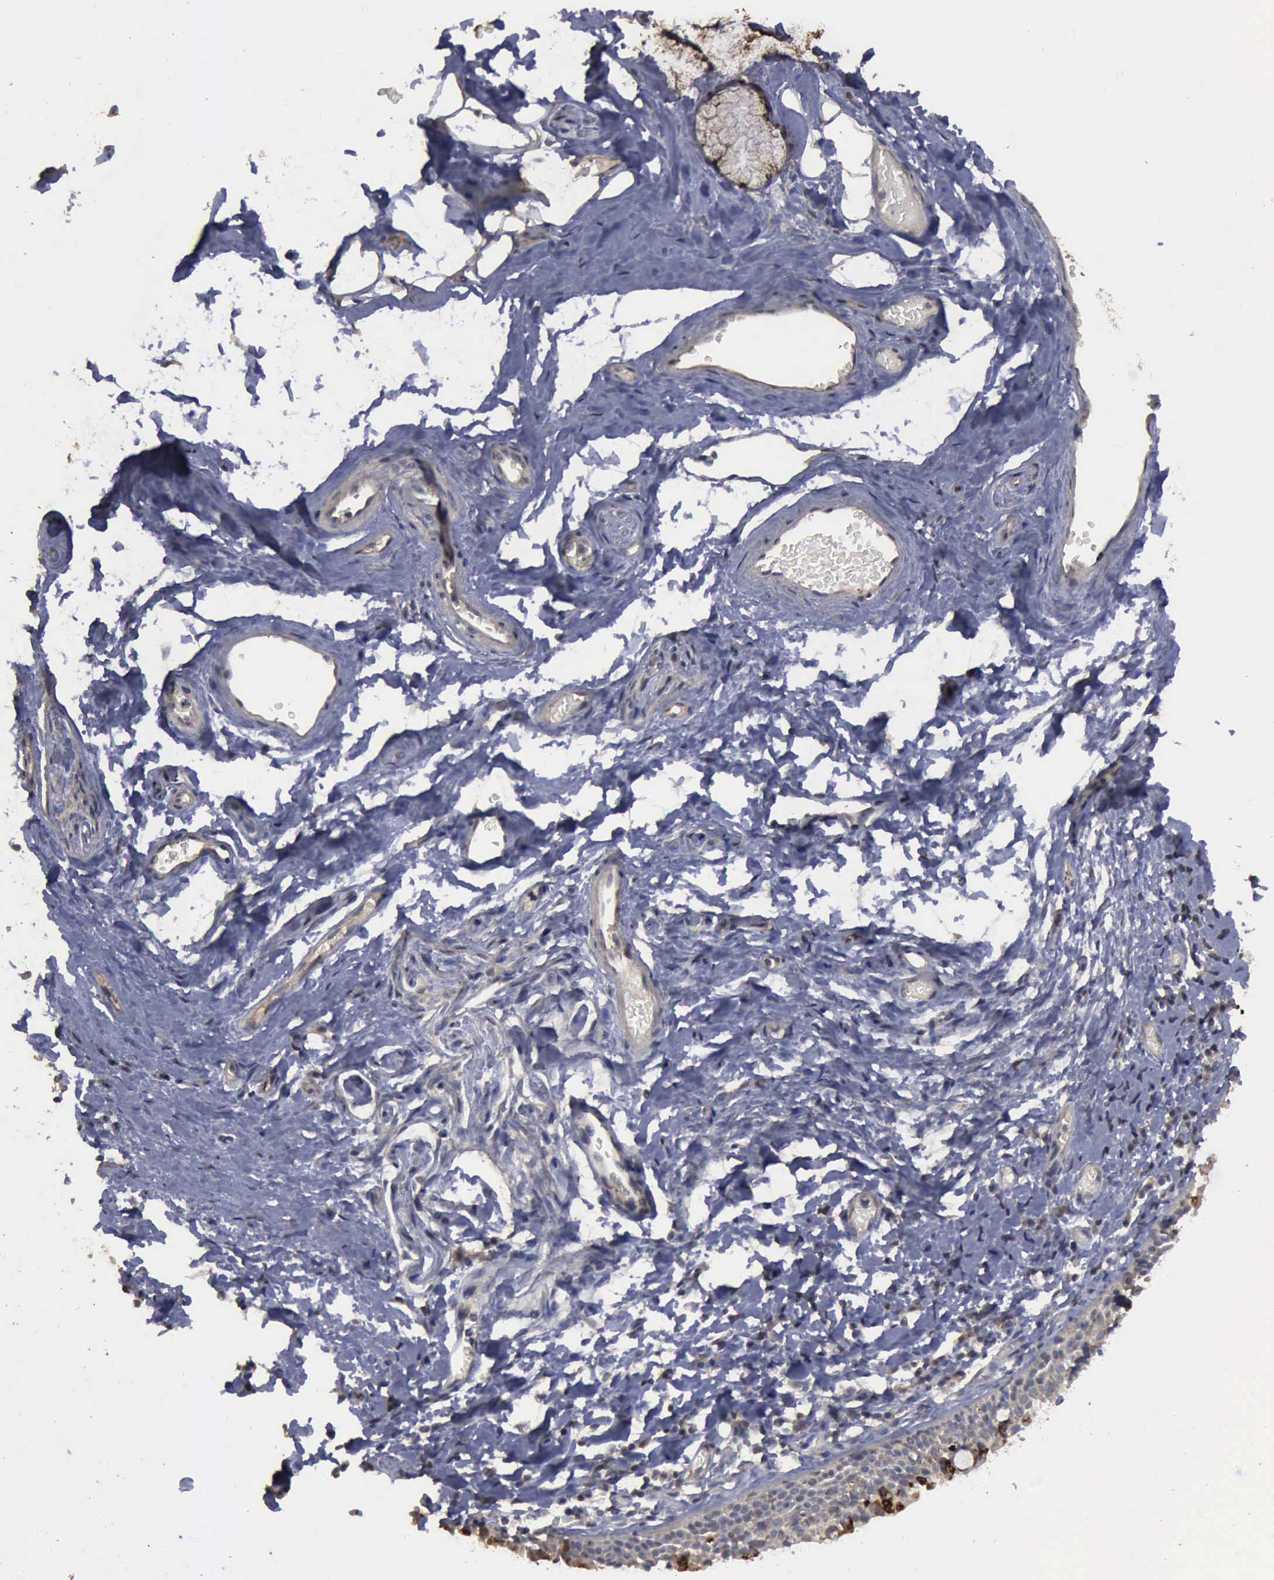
{"staining": {"intensity": "moderate", "quantity": "<25%", "location": "cytoplasmic/membranous"}, "tissue": "nasopharynx", "cell_type": "Respiratory epithelial cells", "image_type": "normal", "snomed": [{"axis": "morphology", "description": "Normal tissue, NOS"}, {"axis": "morphology", "description": "Inflammation, NOS"}, {"axis": "morphology", "description": "Malignant melanoma, Metastatic site"}, {"axis": "topography", "description": "Nasopharynx"}], "caption": "A brown stain labels moderate cytoplasmic/membranous staining of a protein in respiratory epithelial cells of benign nasopharynx.", "gene": "CRKL", "patient": {"sex": "female", "age": 55}}